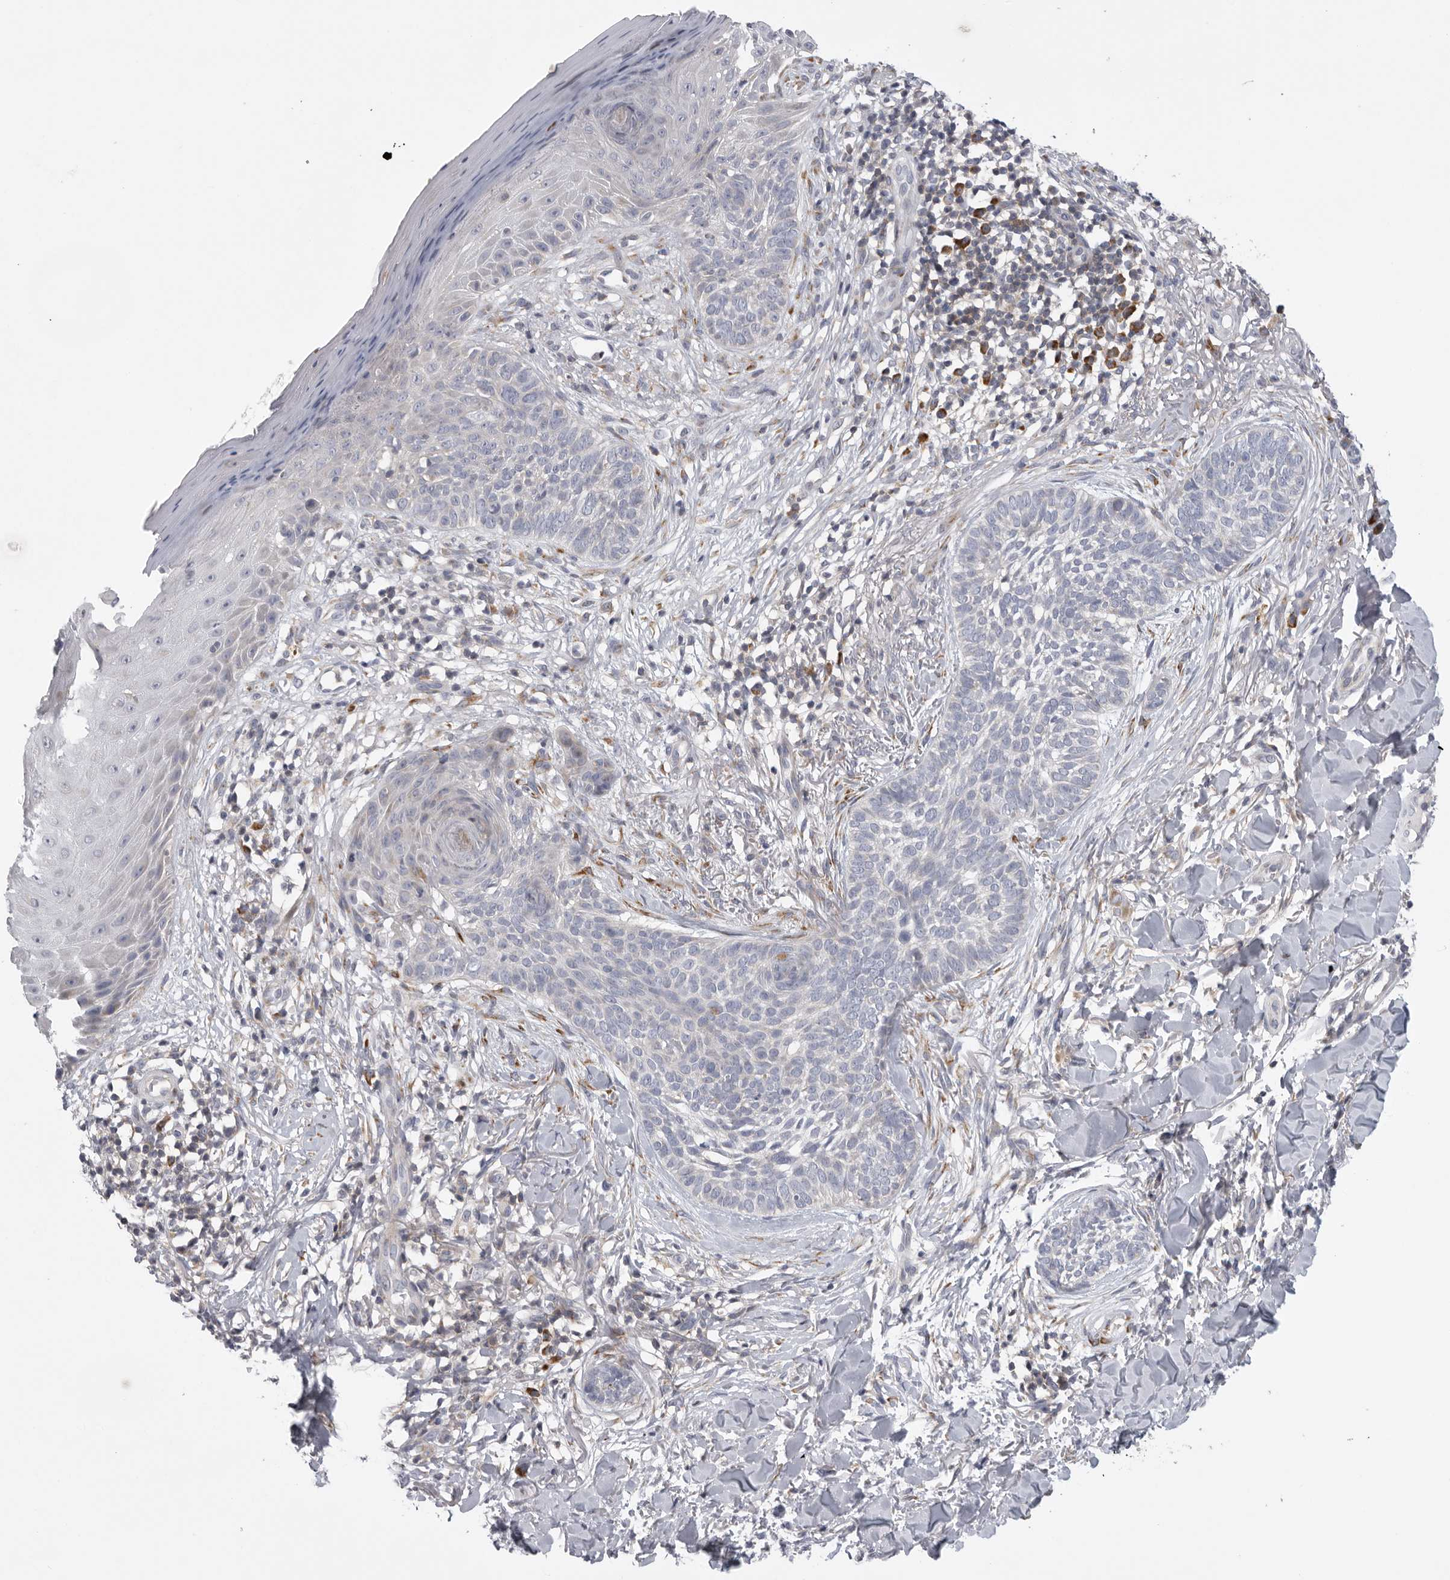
{"staining": {"intensity": "negative", "quantity": "none", "location": "none"}, "tissue": "skin cancer", "cell_type": "Tumor cells", "image_type": "cancer", "snomed": [{"axis": "morphology", "description": "Normal tissue, NOS"}, {"axis": "morphology", "description": "Basal cell carcinoma"}, {"axis": "topography", "description": "Skin"}], "caption": "Immunohistochemical staining of skin cancer displays no significant staining in tumor cells.", "gene": "USP24", "patient": {"sex": "male", "age": 67}}